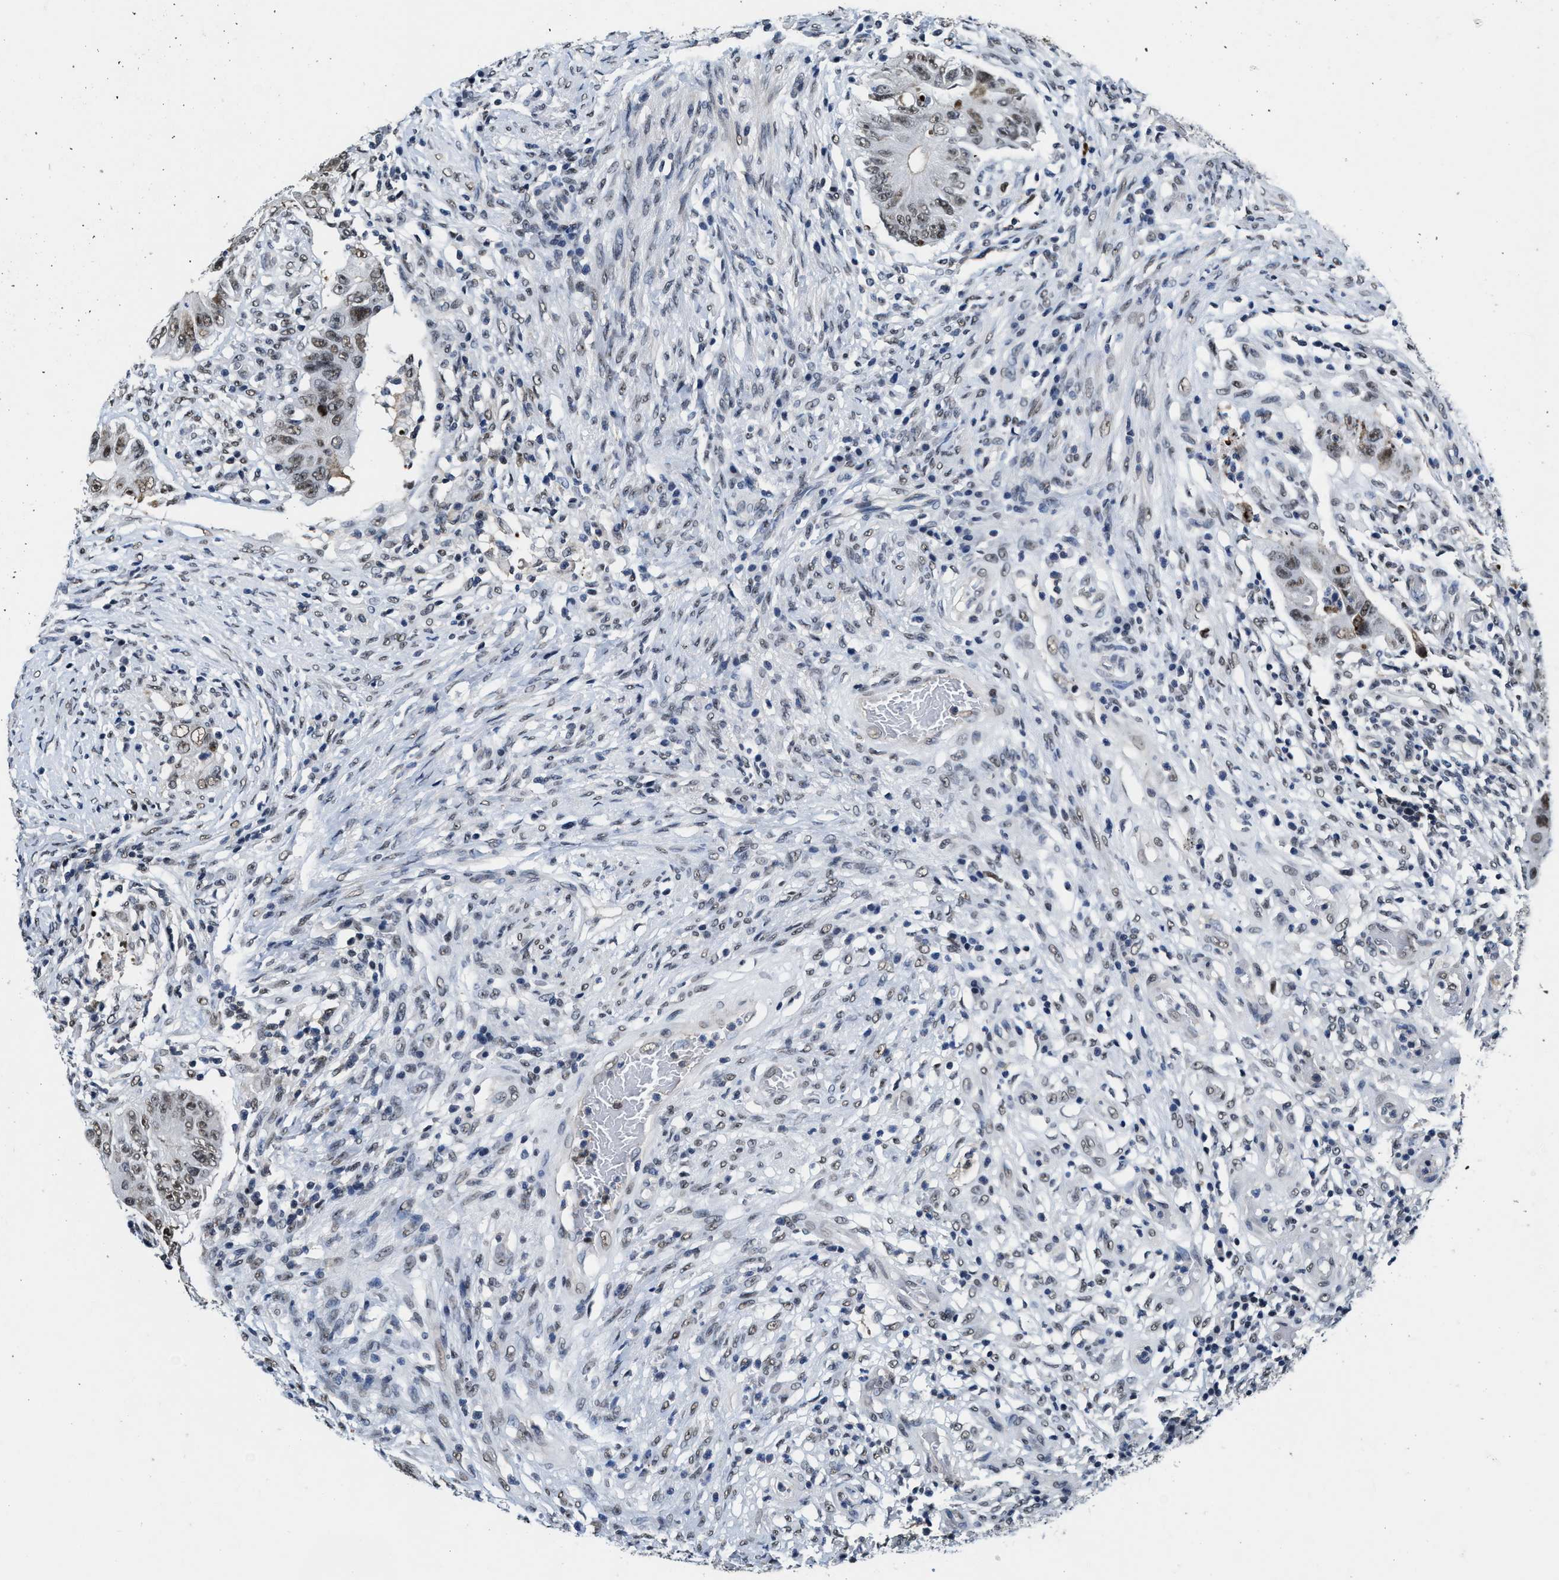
{"staining": {"intensity": "moderate", "quantity": "25%-75%", "location": "nuclear"}, "tissue": "colorectal cancer", "cell_type": "Tumor cells", "image_type": "cancer", "snomed": [{"axis": "morphology", "description": "Adenocarcinoma, NOS"}, {"axis": "topography", "description": "Rectum"}], "caption": "Immunohistochemistry micrograph of human colorectal cancer (adenocarcinoma) stained for a protein (brown), which displays medium levels of moderate nuclear expression in about 25%-75% of tumor cells.", "gene": "SUPT16H", "patient": {"sex": "female", "age": 71}}